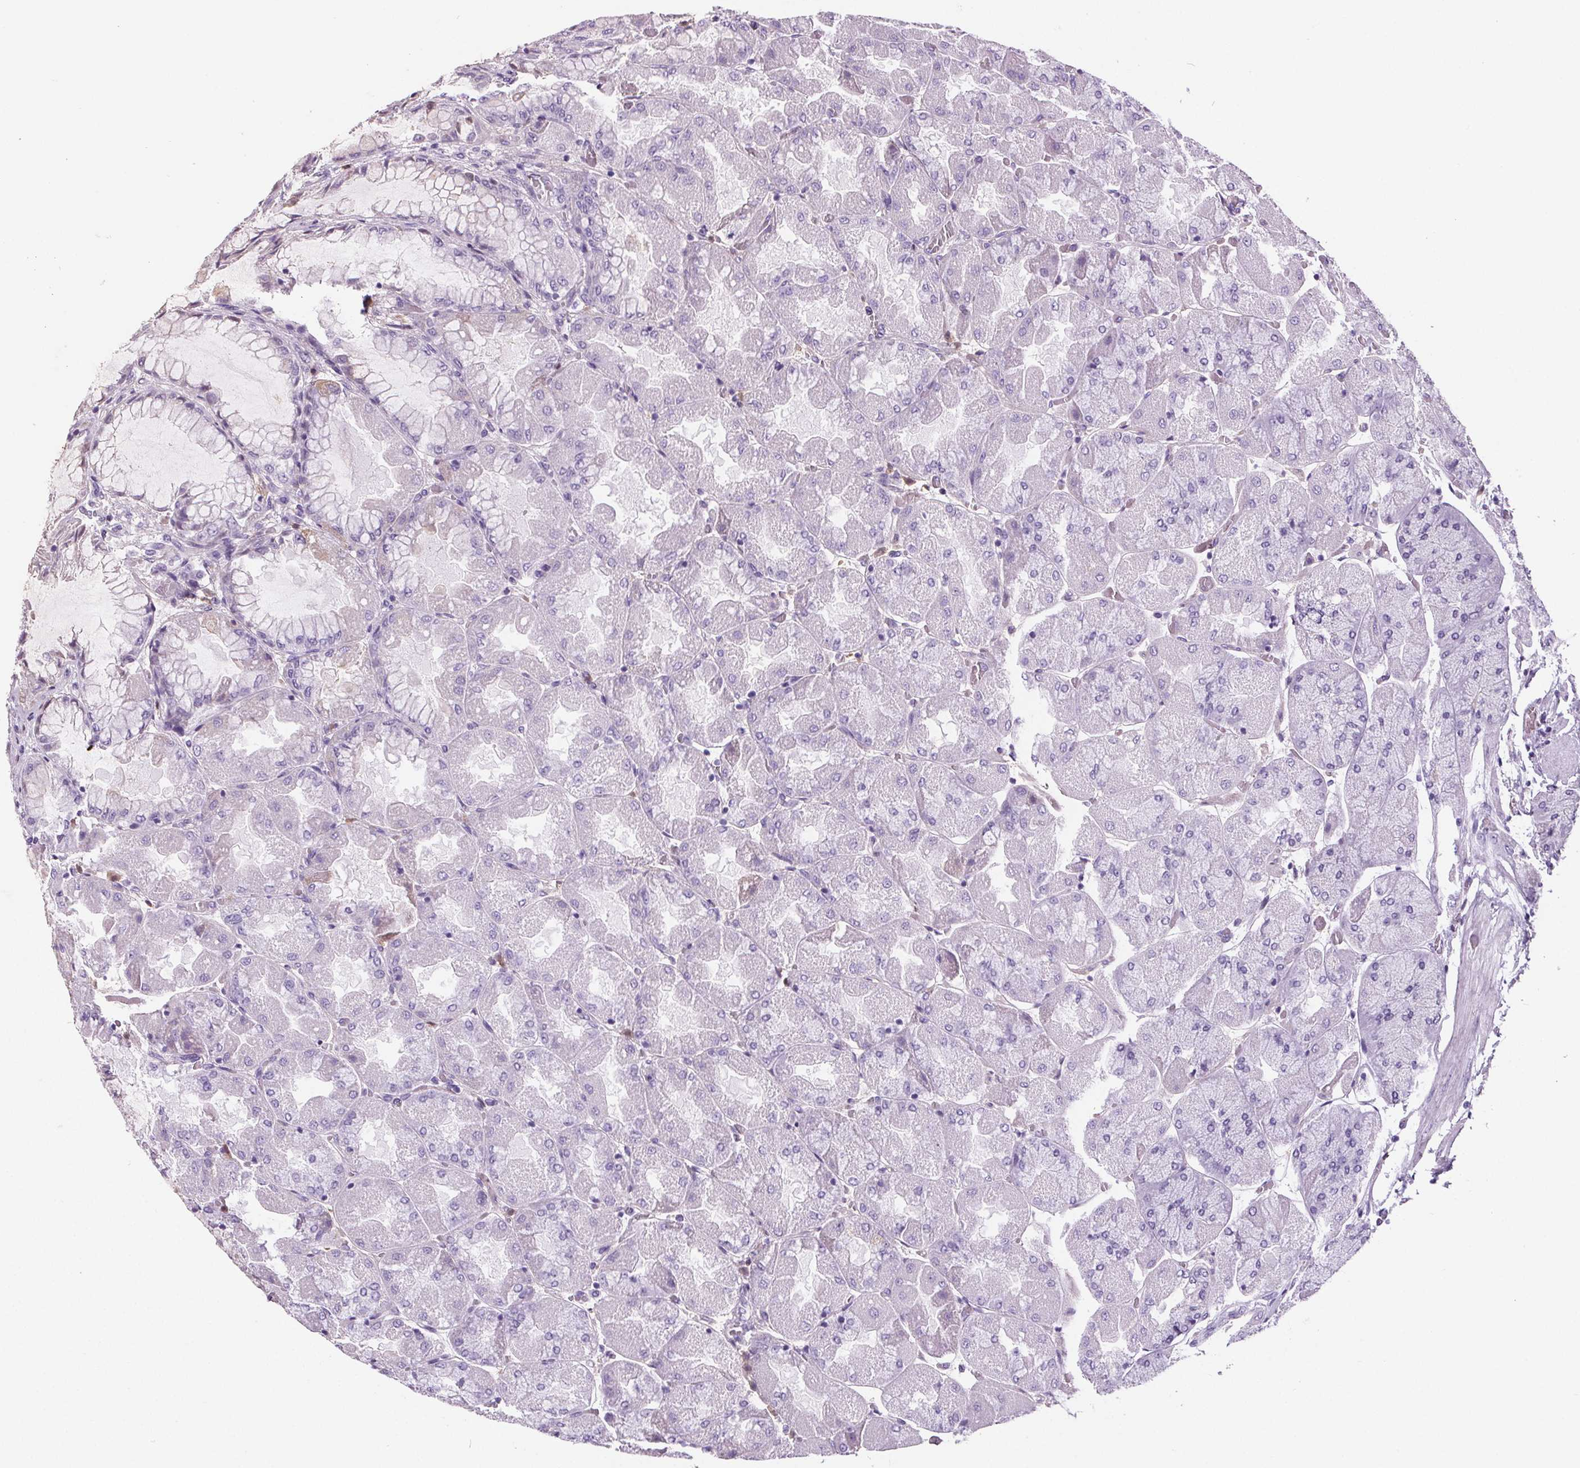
{"staining": {"intensity": "negative", "quantity": "none", "location": "none"}, "tissue": "stomach", "cell_type": "Glandular cells", "image_type": "normal", "snomed": [{"axis": "morphology", "description": "Normal tissue, NOS"}, {"axis": "topography", "description": "Stomach"}], "caption": "Immunohistochemistry histopathology image of unremarkable stomach stained for a protein (brown), which exhibits no expression in glandular cells.", "gene": "CD5L", "patient": {"sex": "female", "age": 61}}